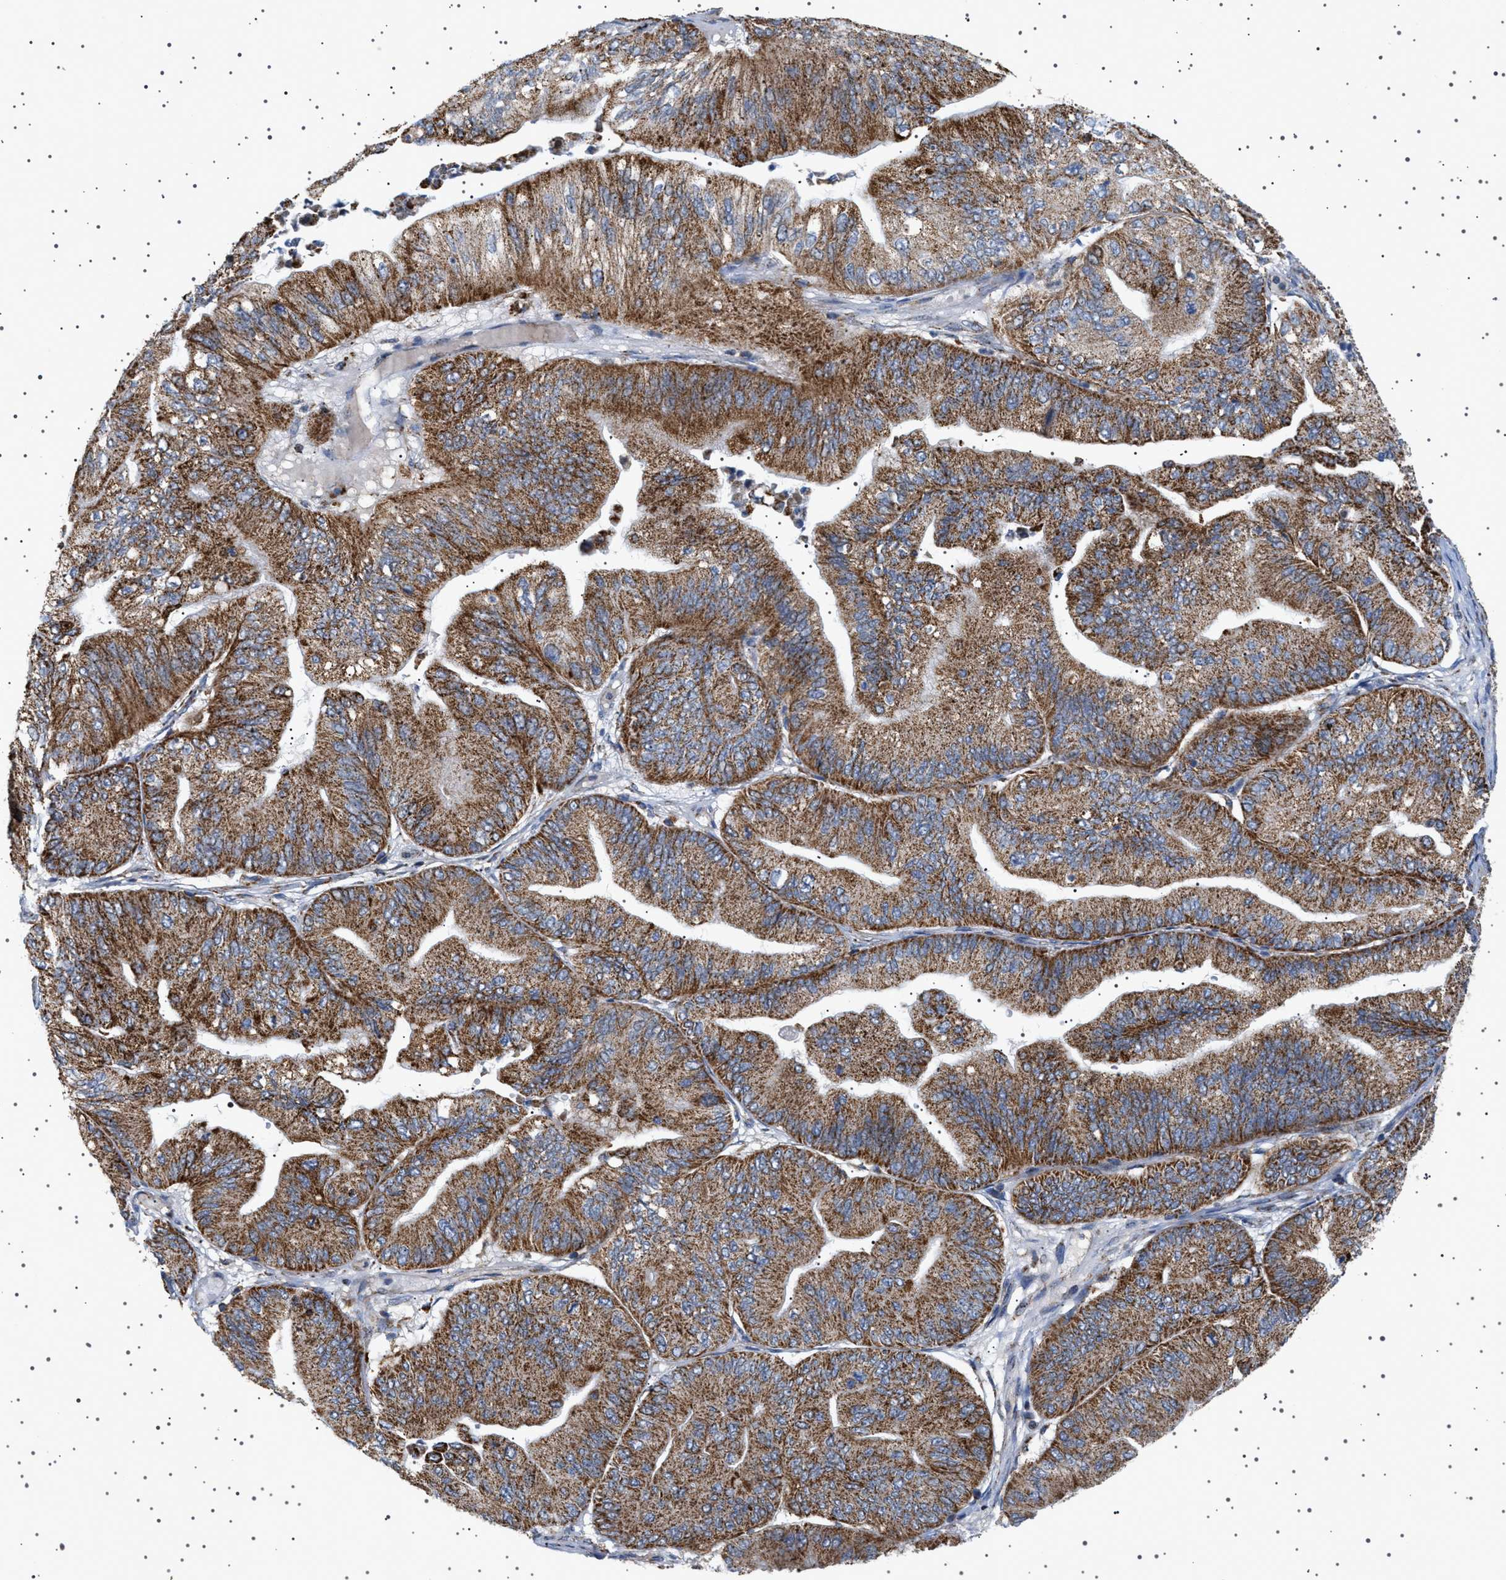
{"staining": {"intensity": "strong", "quantity": ">75%", "location": "cytoplasmic/membranous"}, "tissue": "ovarian cancer", "cell_type": "Tumor cells", "image_type": "cancer", "snomed": [{"axis": "morphology", "description": "Cystadenocarcinoma, mucinous, NOS"}, {"axis": "topography", "description": "Ovary"}], "caption": "Human ovarian cancer (mucinous cystadenocarcinoma) stained for a protein (brown) displays strong cytoplasmic/membranous positive staining in approximately >75% of tumor cells.", "gene": "UBXN8", "patient": {"sex": "female", "age": 61}}